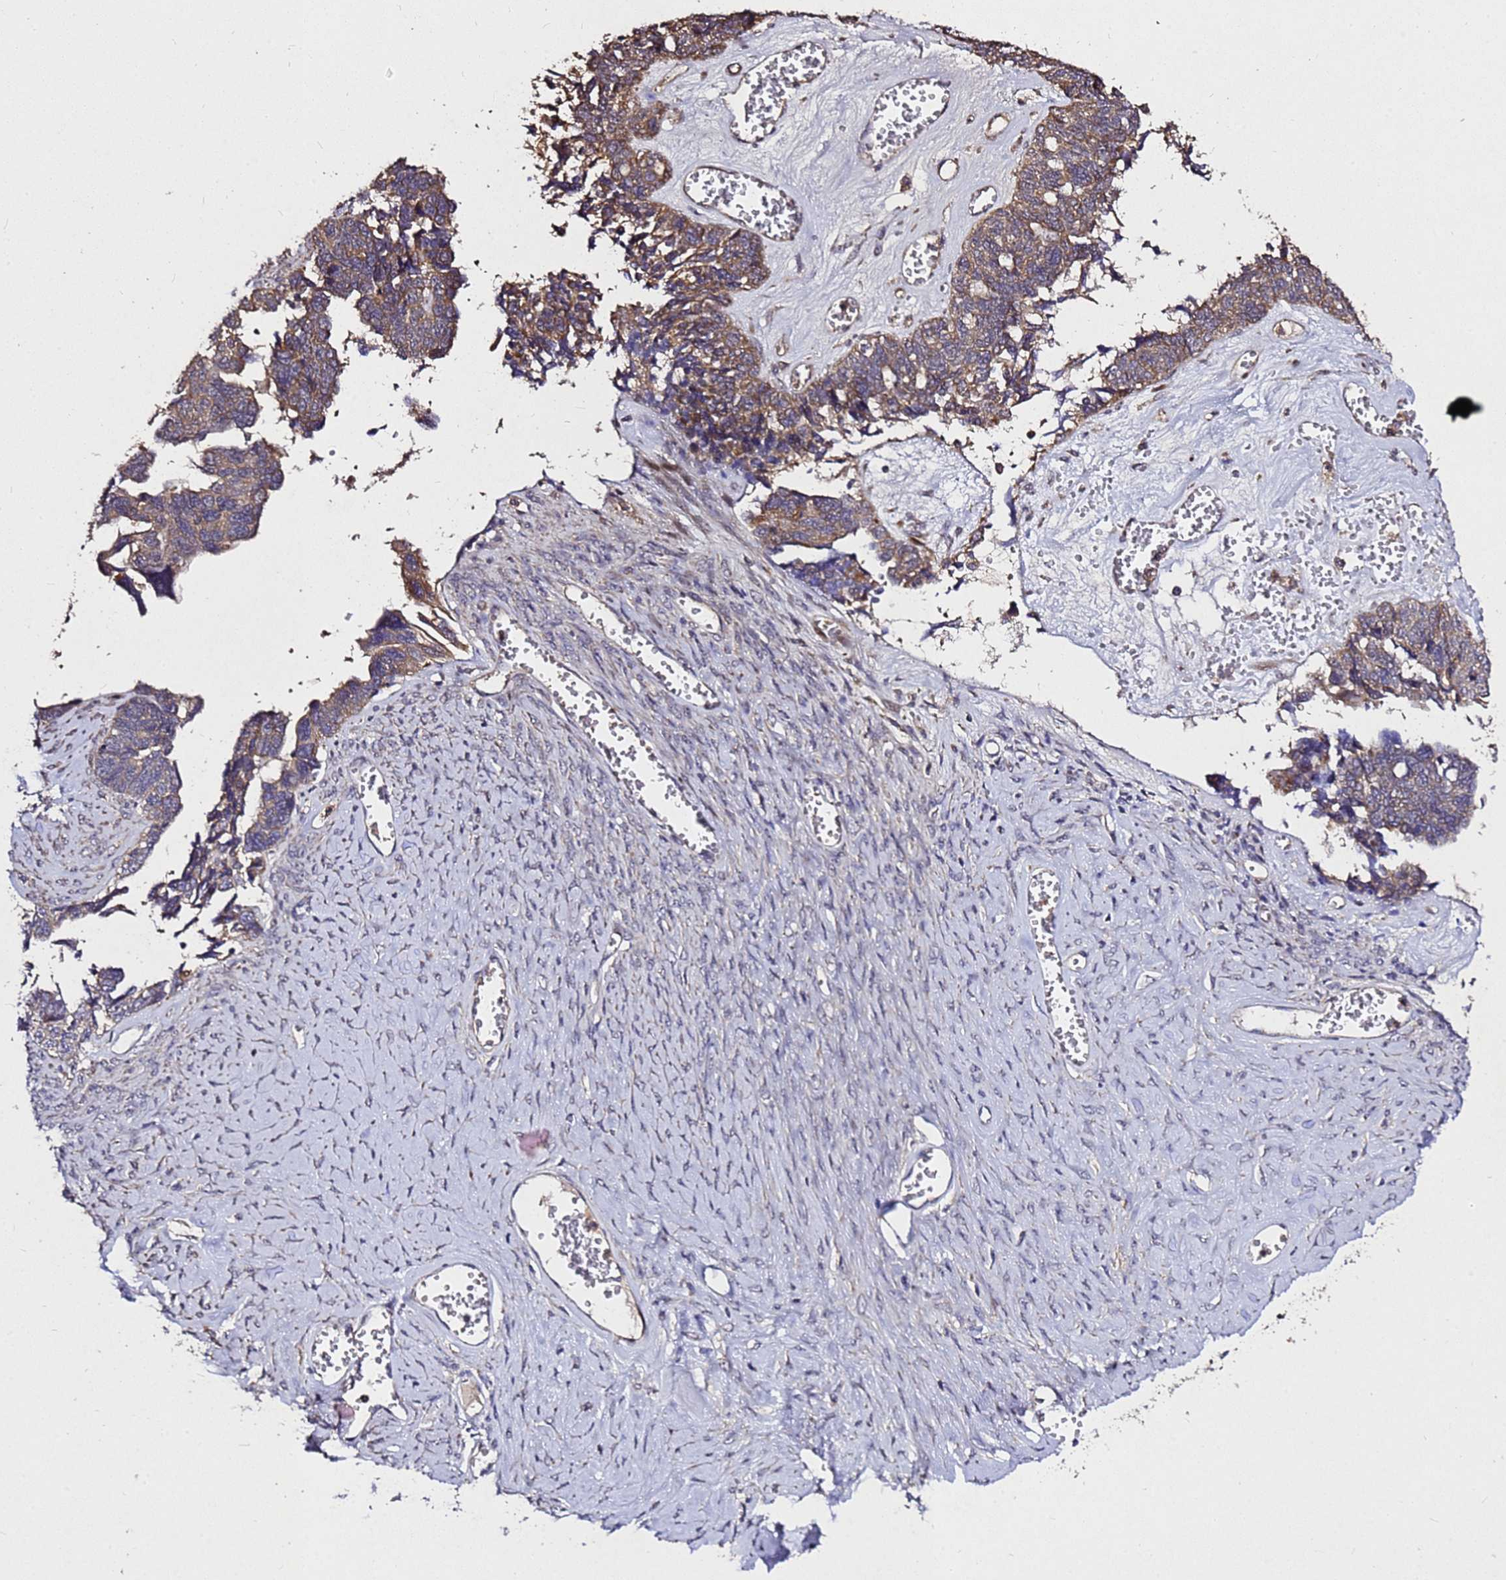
{"staining": {"intensity": "moderate", "quantity": ">75%", "location": "cytoplasmic/membranous"}, "tissue": "ovarian cancer", "cell_type": "Tumor cells", "image_type": "cancer", "snomed": [{"axis": "morphology", "description": "Cystadenocarcinoma, serous, NOS"}, {"axis": "topography", "description": "Ovary"}], "caption": "DAB (3,3'-diaminobenzidine) immunohistochemical staining of human ovarian cancer reveals moderate cytoplasmic/membranous protein staining in about >75% of tumor cells. Nuclei are stained in blue.", "gene": "RSPRY1", "patient": {"sex": "female", "age": 79}}